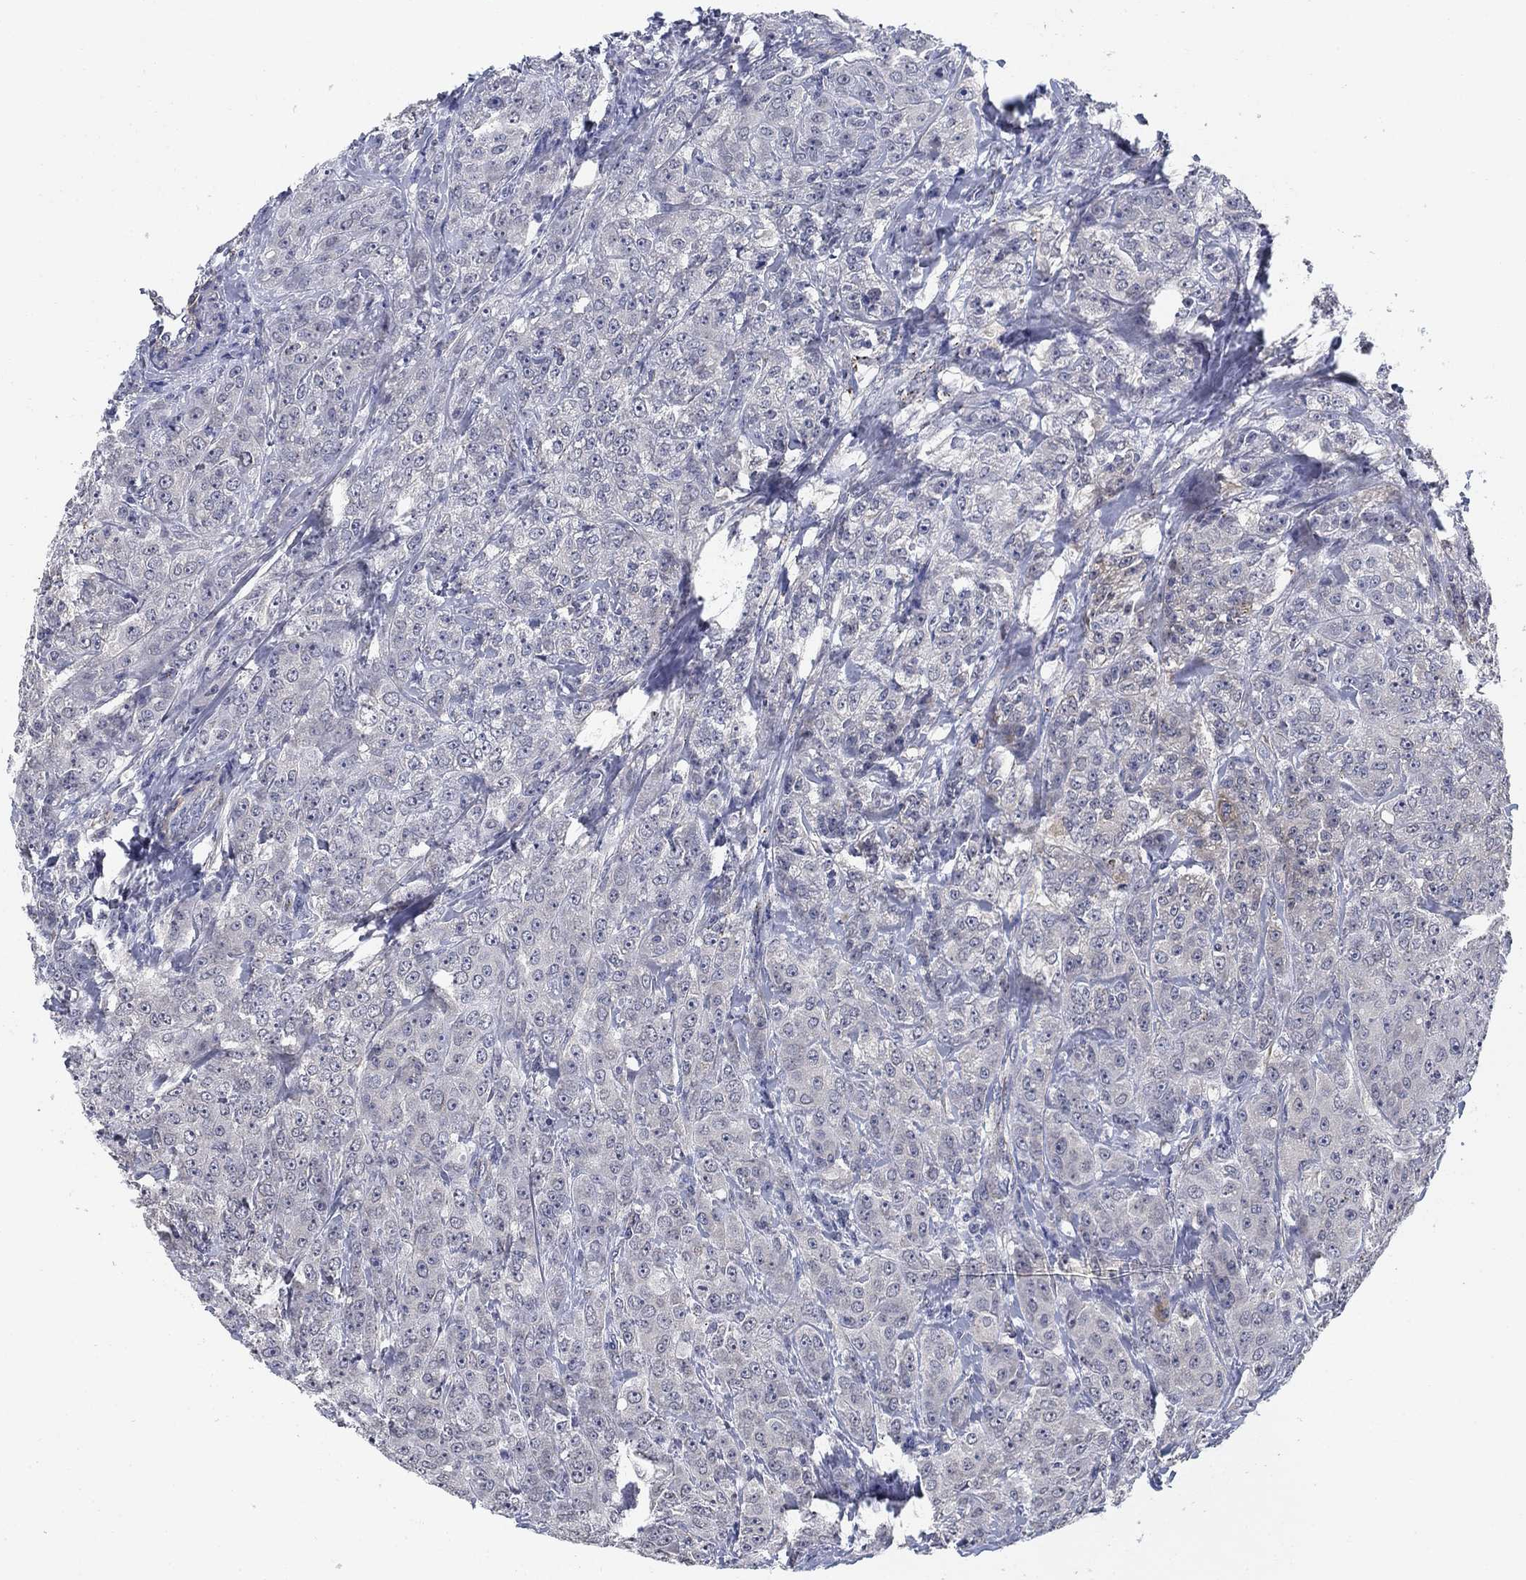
{"staining": {"intensity": "negative", "quantity": "none", "location": "none"}, "tissue": "breast cancer", "cell_type": "Tumor cells", "image_type": "cancer", "snomed": [{"axis": "morphology", "description": "Duct carcinoma"}, {"axis": "topography", "description": "Breast"}], "caption": "The immunohistochemistry photomicrograph has no significant expression in tumor cells of breast cancer (infiltrating ductal carcinoma) tissue. (DAB IHC, high magnification).", "gene": "OTUB2", "patient": {"sex": "female", "age": 43}}